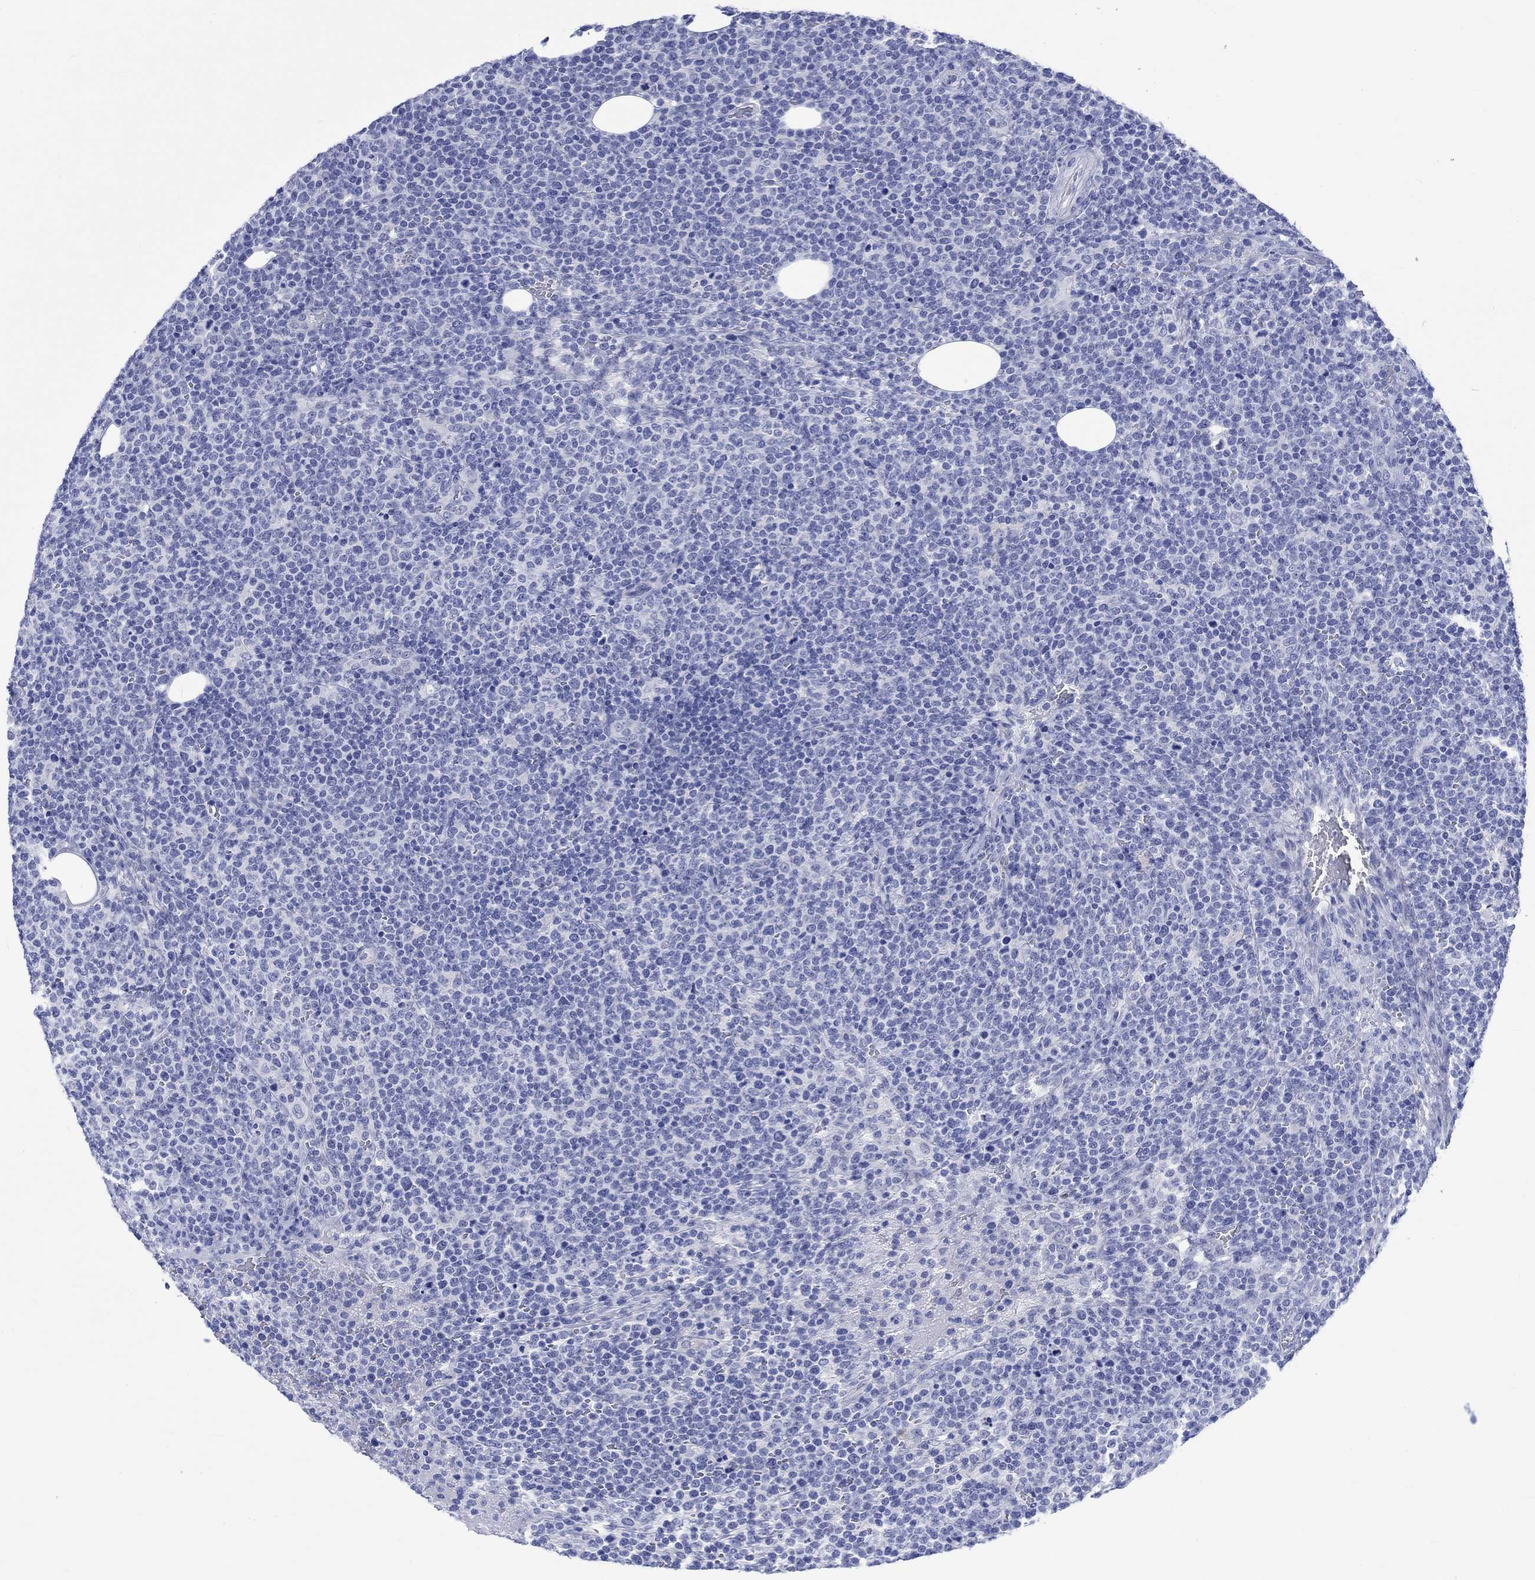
{"staining": {"intensity": "negative", "quantity": "none", "location": "none"}, "tissue": "lymphoma", "cell_type": "Tumor cells", "image_type": "cancer", "snomed": [{"axis": "morphology", "description": "Malignant lymphoma, non-Hodgkin's type, High grade"}, {"axis": "topography", "description": "Lymph node"}], "caption": "Immunohistochemistry (IHC) histopathology image of neoplastic tissue: lymphoma stained with DAB reveals no significant protein positivity in tumor cells. Nuclei are stained in blue.", "gene": "KLHL33", "patient": {"sex": "male", "age": 61}}